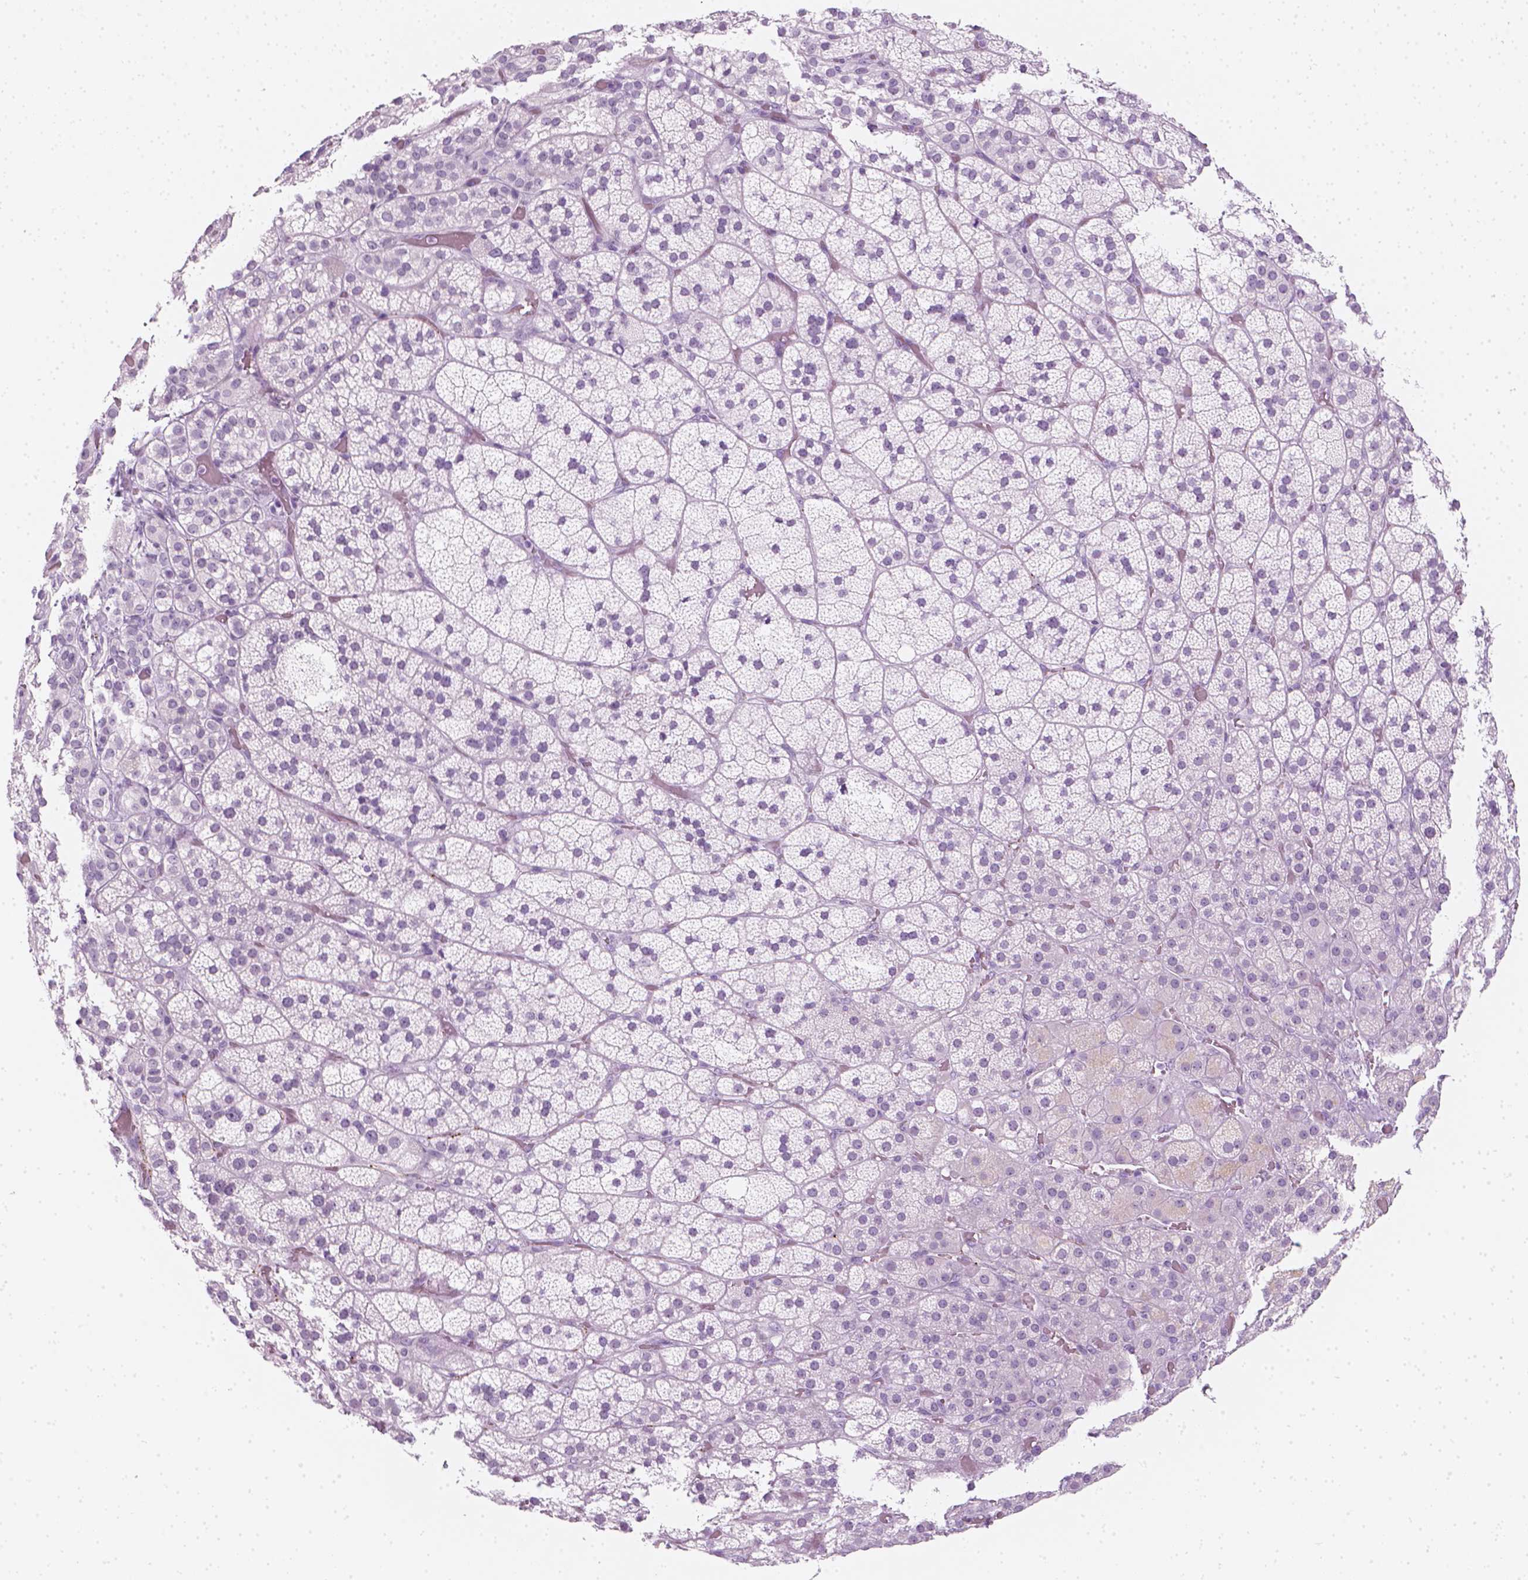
{"staining": {"intensity": "negative", "quantity": "none", "location": "none"}, "tissue": "adrenal gland", "cell_type": "Glandular cells", "image_type": "normal", "snomed": [{"axis": "morphology", "description": "Normal tissue, NOS"}, {"axis": "topography", "description": "Adrenal gland"}], "caption": "IHC image of benign adrenal gland: adrenal gland stained with DAB (3,3'-diaminobenzidine) reveals no significant protein expression in glandular cells.", "gene": "SCG3", "patient": {"sex": "male", "age": 57}}